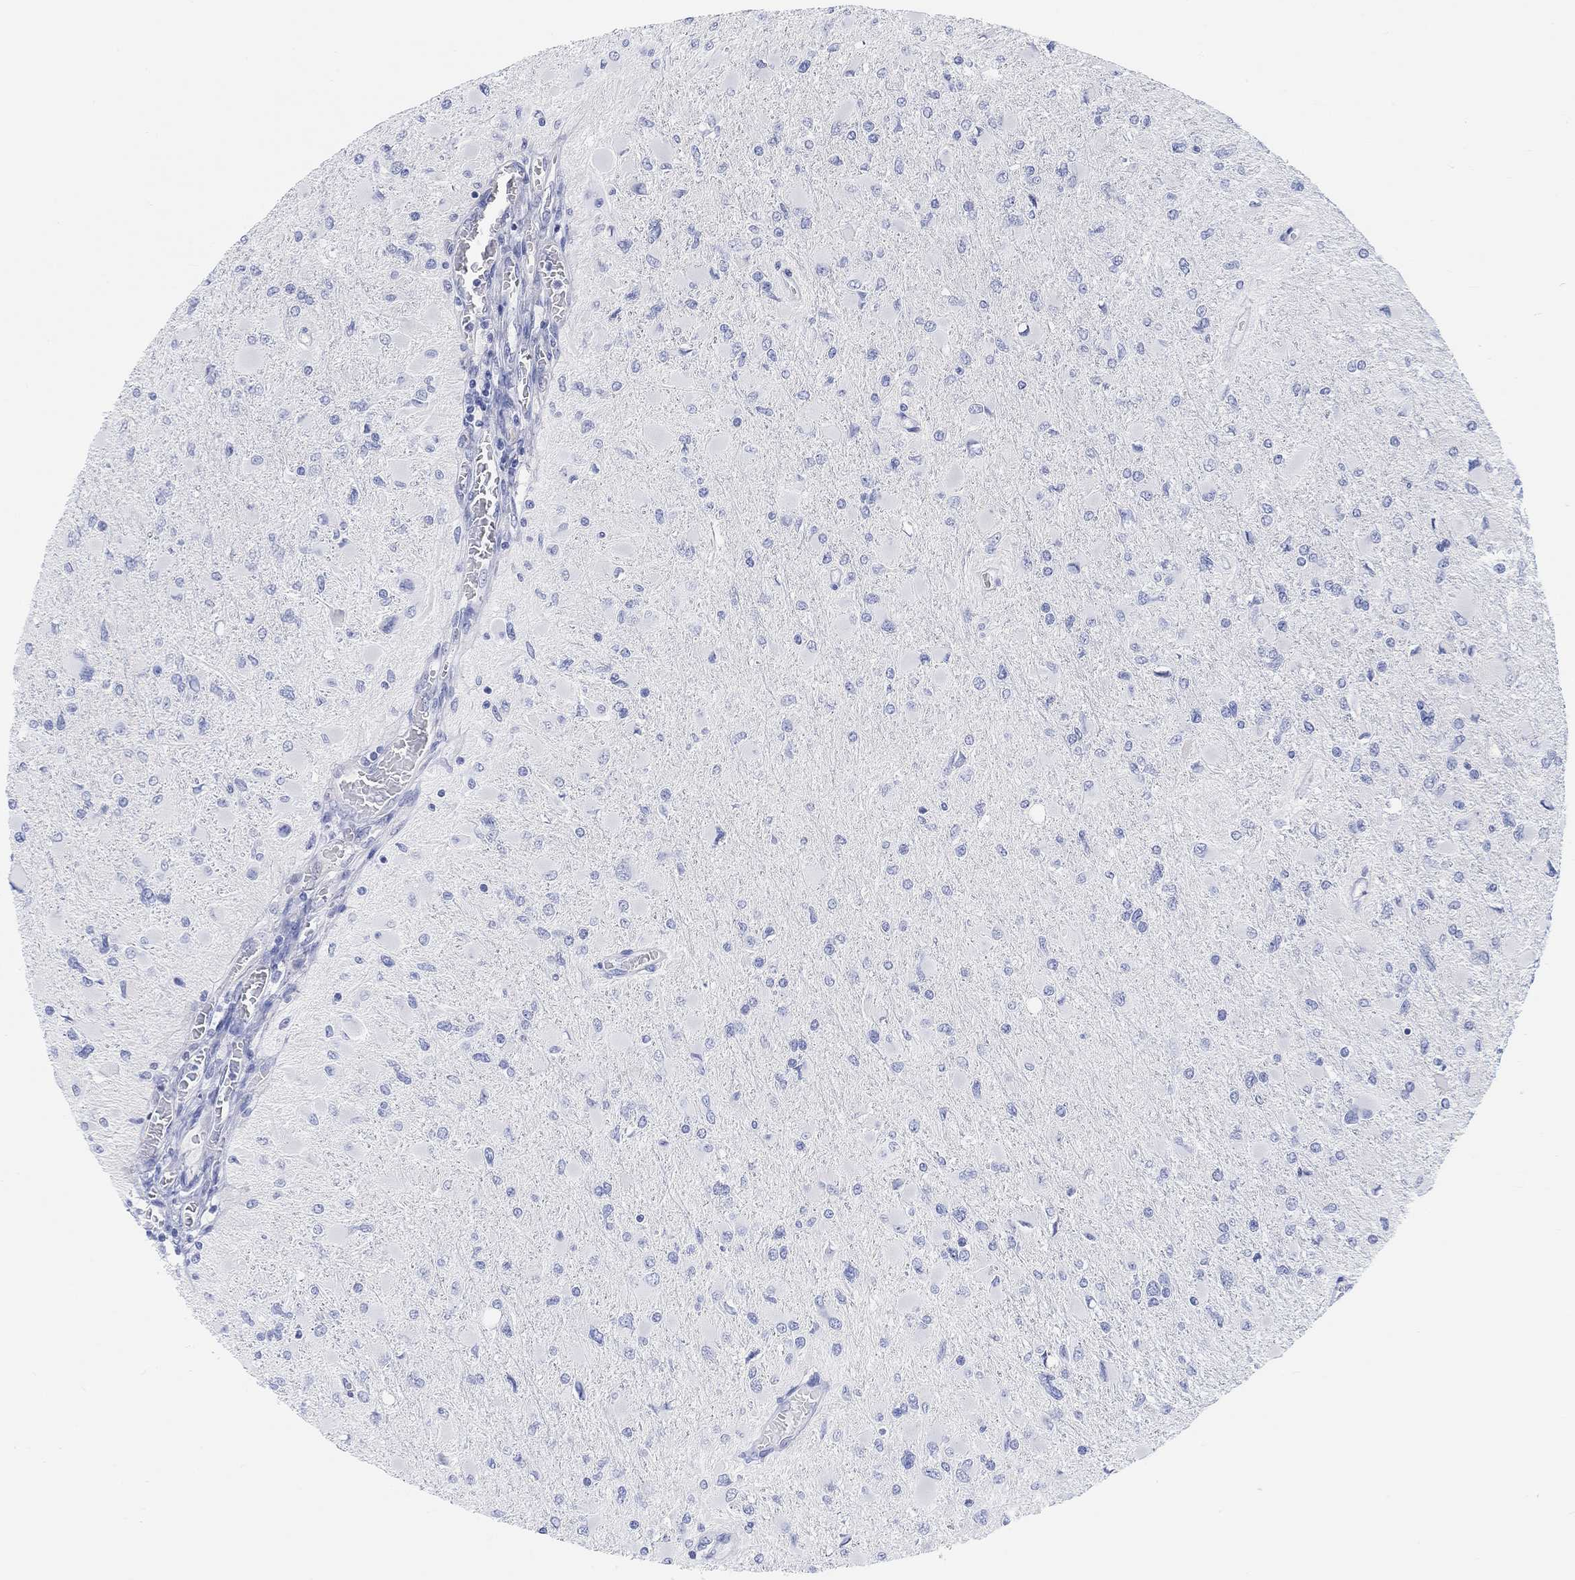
{"staining": {"intensity": "negative", "quantity": "none", "location": "none"}, "tissue": "glioma", "cell_type": "Tumor cells", "image_type": "cancer", "snomed": [{"axis": "morphology", "description": "Glioma, malignant, High grade"}, {"axis": "topography", "description": "Cerebral cortex"}], "caption": "High power microscopy photomicrograph of an IHC histopathology image of glioma, revealing no significant positivity in tumor cells.", "gene": "XIRP2", "patient": {"sex": "female", "age": 36}}